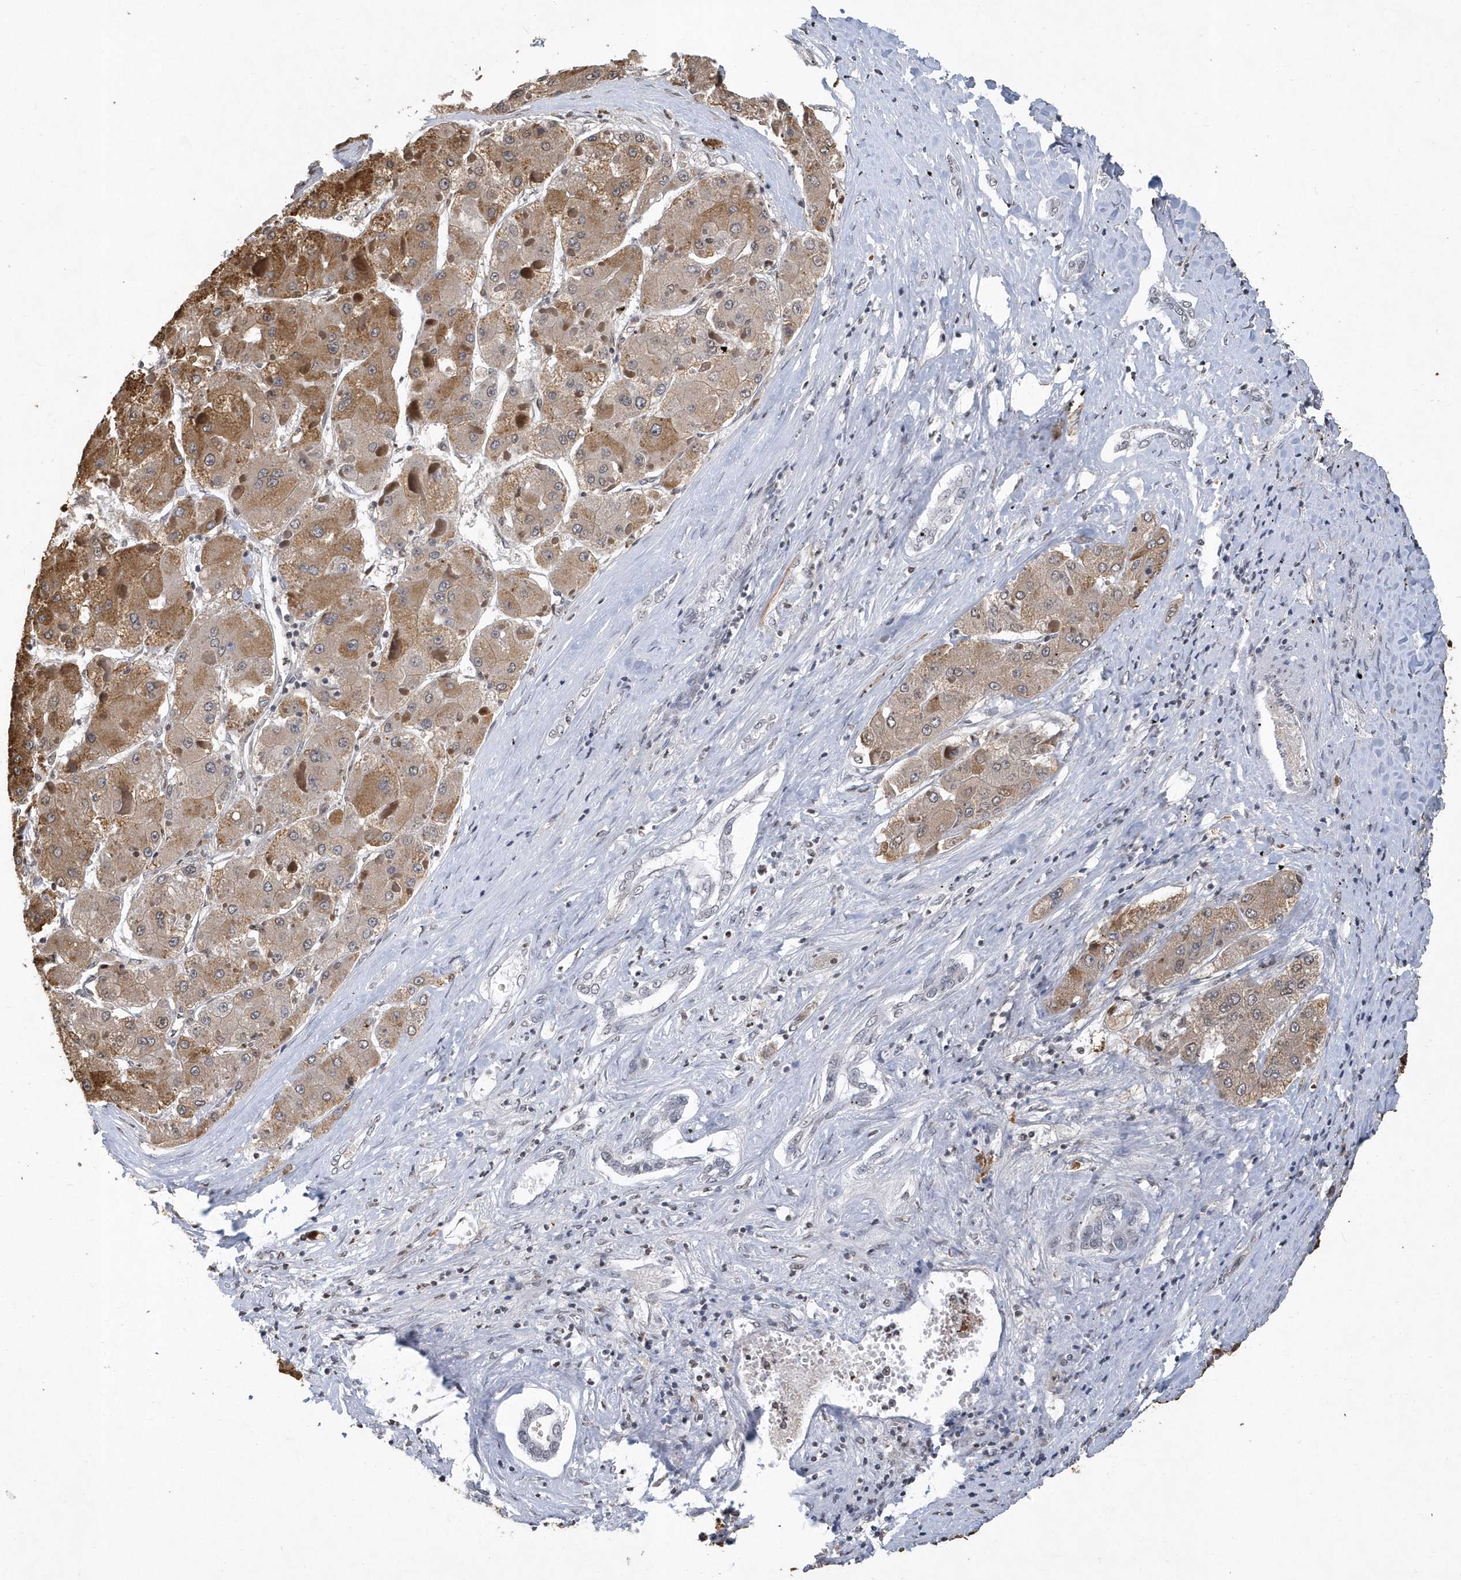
{"staining": {"intensity": "moderate", "quantity": ">75%", "location": "cytoplasmic/membranous"}, "tissue": "liver cancer", "cell_type": "Tumor cells", "image_type": "cancer", "snomed": [{"axis": "morphology", "description": "Carcinoma, Hepatocellular, NOS"}, {"axis": "topography", "description": "Liver"}], "caption": "Protein analysis of hepatocellular carcinoma (liver) tissue displays moderate cytoplasmic/membranous expression in approximately >75% of tumor cells. (DAB IHC with brightfield microscopy, high magnification).", "gene": "VWA5B2", "patient": {"sex": "female", "age": 73}}